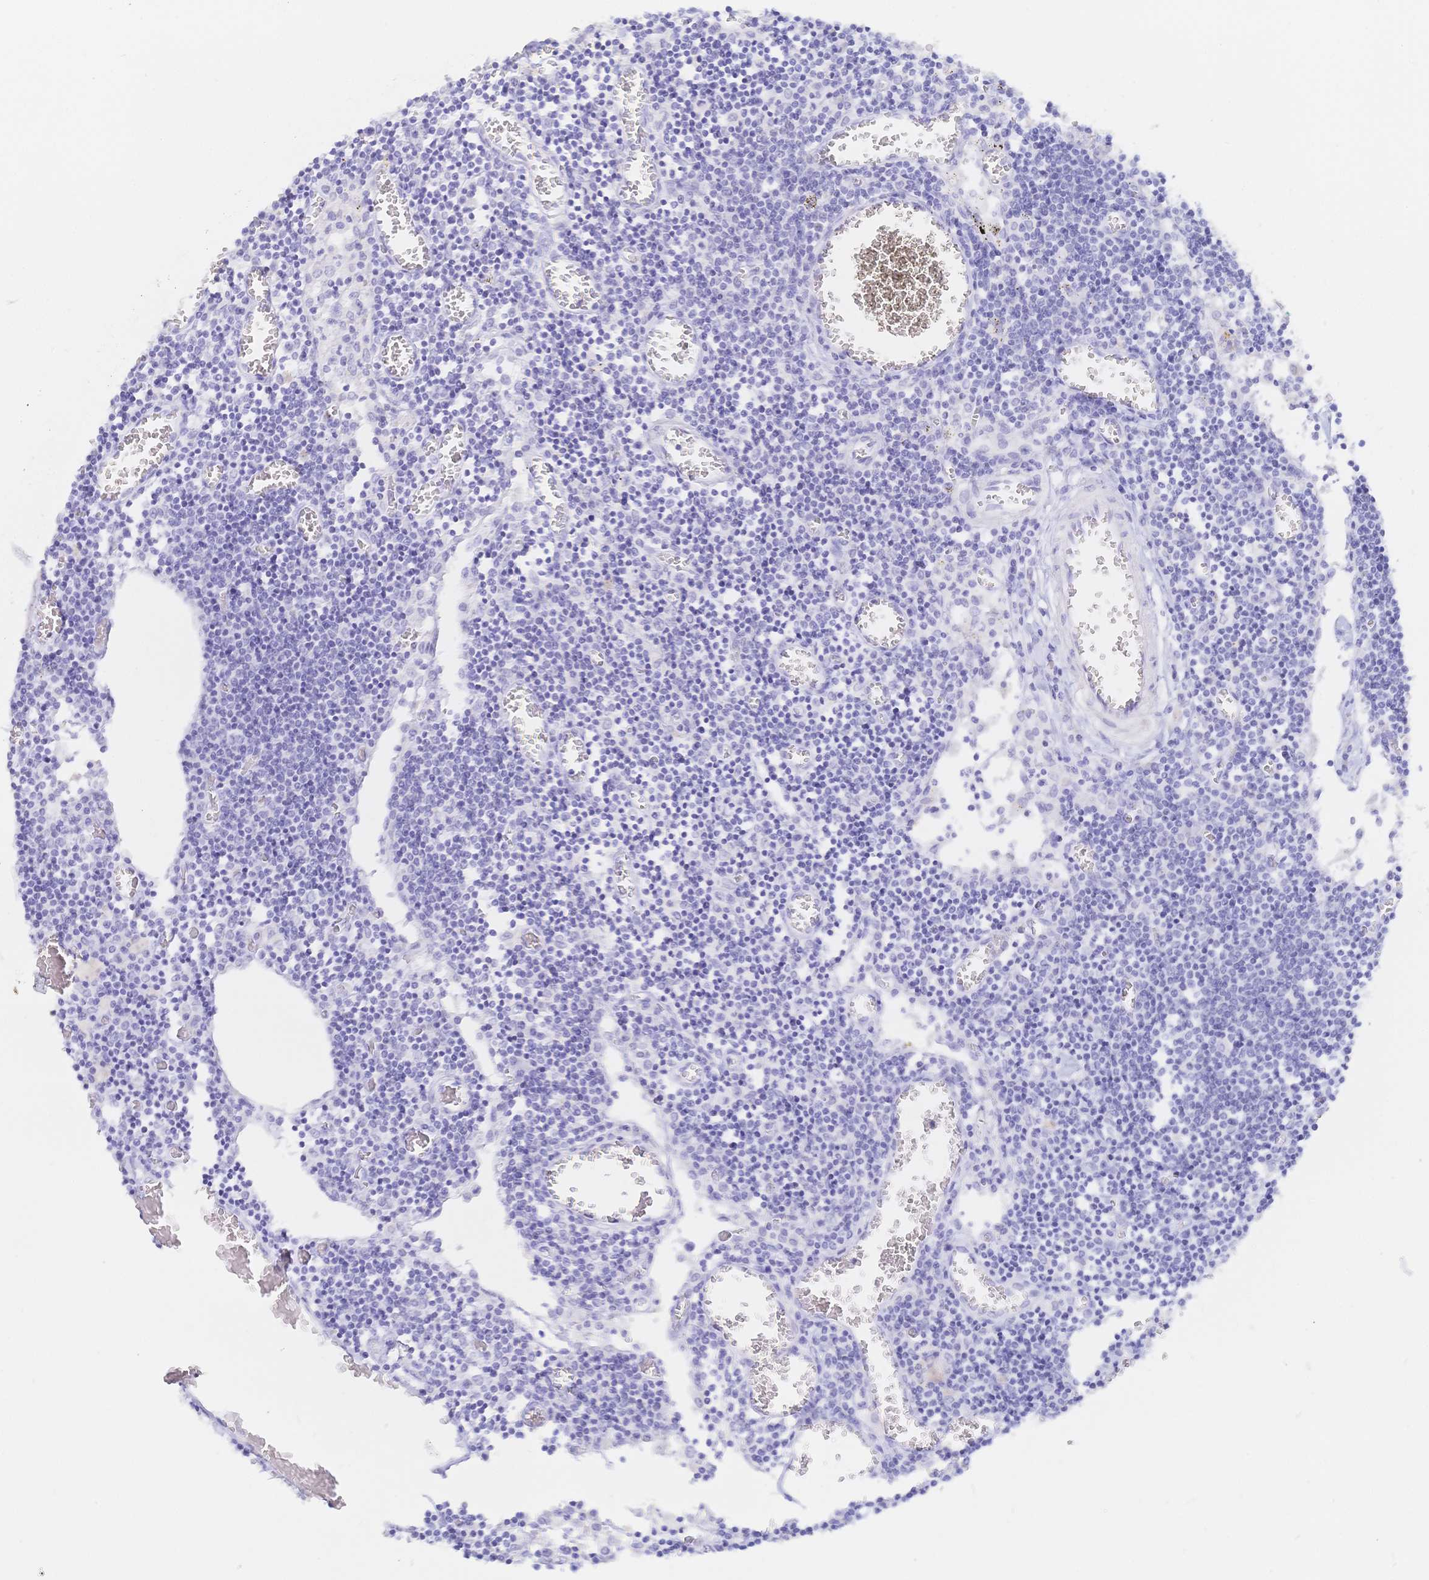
{"staining": {"intensity": "negative", "quantity": "none", "location": "none"}, "tissue": "lymph node", "cell_type": "Germinal center cells", "image_type": "normal", "snomed": [{"axis": "morphology", "description": "Normal tissue, NOS"}, {"axis": "topography", "description": "Lymph node"}], "caption": "DAB immunohistochemical staining of unremarkable human lymph node shows no significant positivity in germinal center cells.", "gene": "KCNH6", "patient": {"sex": "male", "age": 66}}